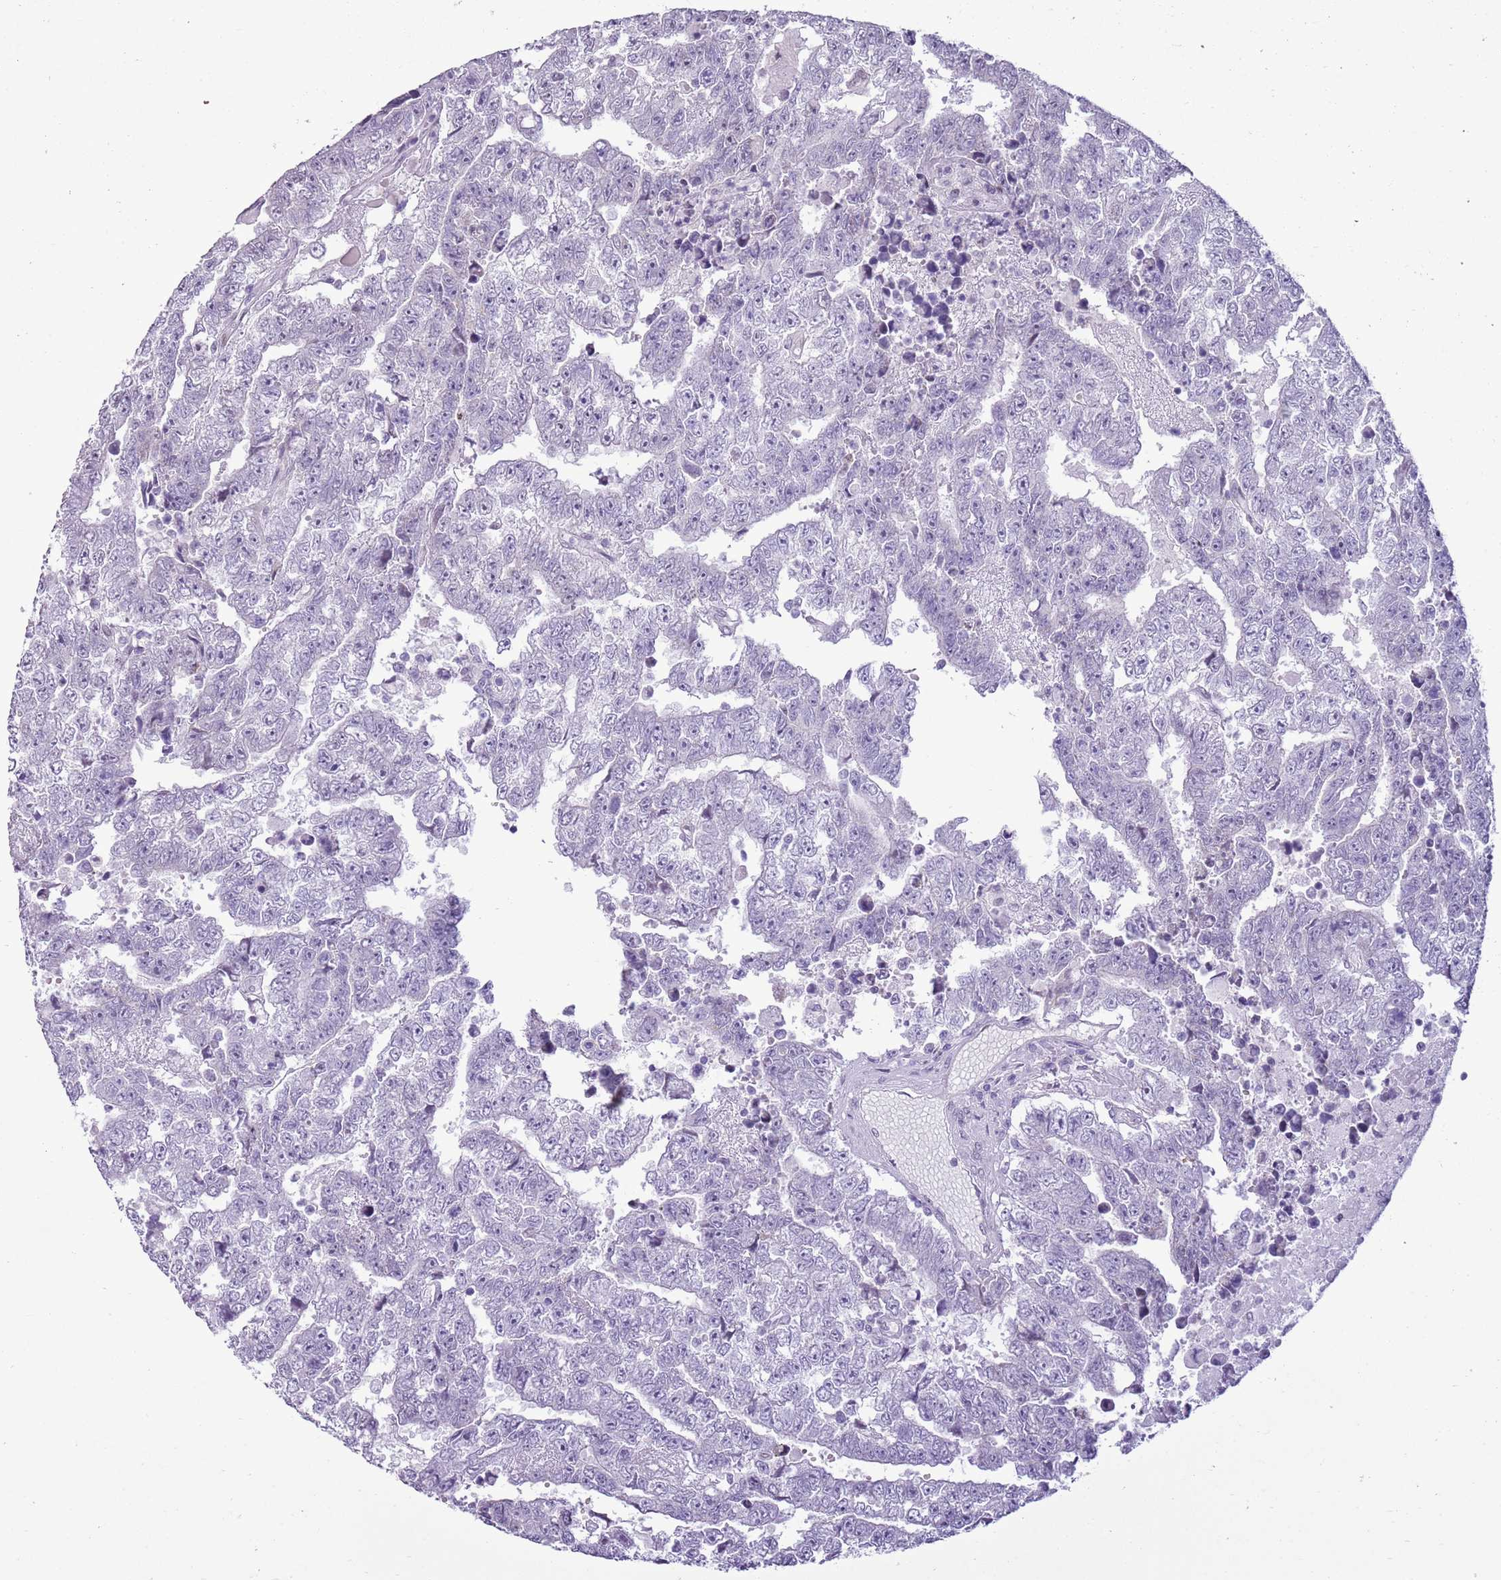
{"staining": {"intensity": "negative", "quantity": "none", "location": "none"}, "tissue": "testis cancer", "cell_type": "Tumor cells", "image_type": "cancer", "snomed": [{"axis": "morphology", "description": "Carcinoma, Embryonal, NOS"}, {"axis": "topography", "description": "Testis"}], "caption": "Testis embryonal carcinoma was stained to show a protein in brown. There is no significant expression in tumor cells.", "gene": "RPL3L", "patient": {"sex": "male", "age": 25}}